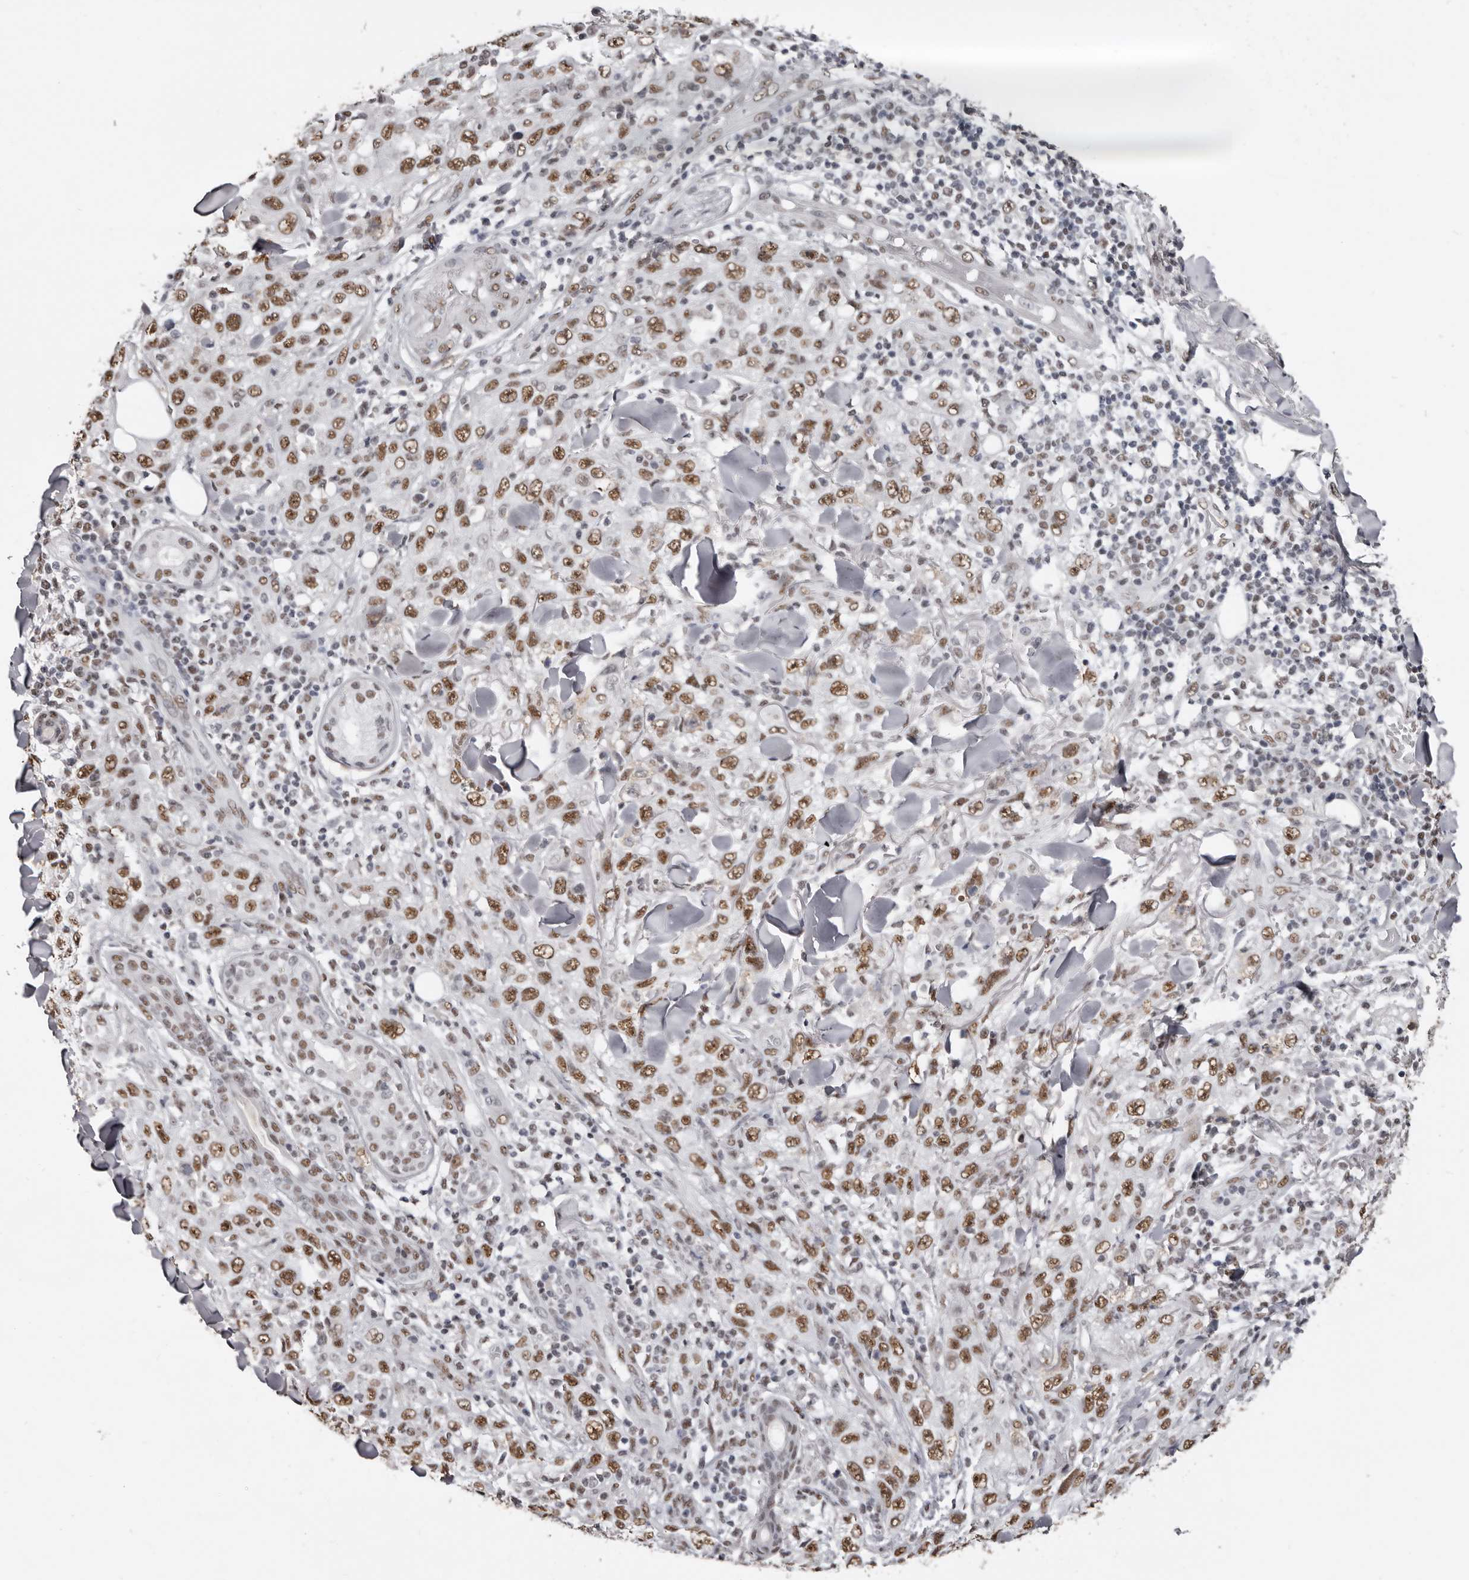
{"staining": {"intensity": "moderate", "quantity": ">75%", "location": "nuclear"}, "tissue": "skin cancer", "cell_type": "Tumor cells", "image_type": "cancer", "snomed": [{"axis": "morphology", "description": "Squamous cell carcinoma, NOS"}, {"axis": "topography", "description": "Skin"}], "caption": "Skin cancer was stained to show a protein in brown. There is medium levels of moderate nuclear staining in approximately >75% of tumor cells.", "gene": "SCAF4", "patient": {"sex": "female", "age": 88}}